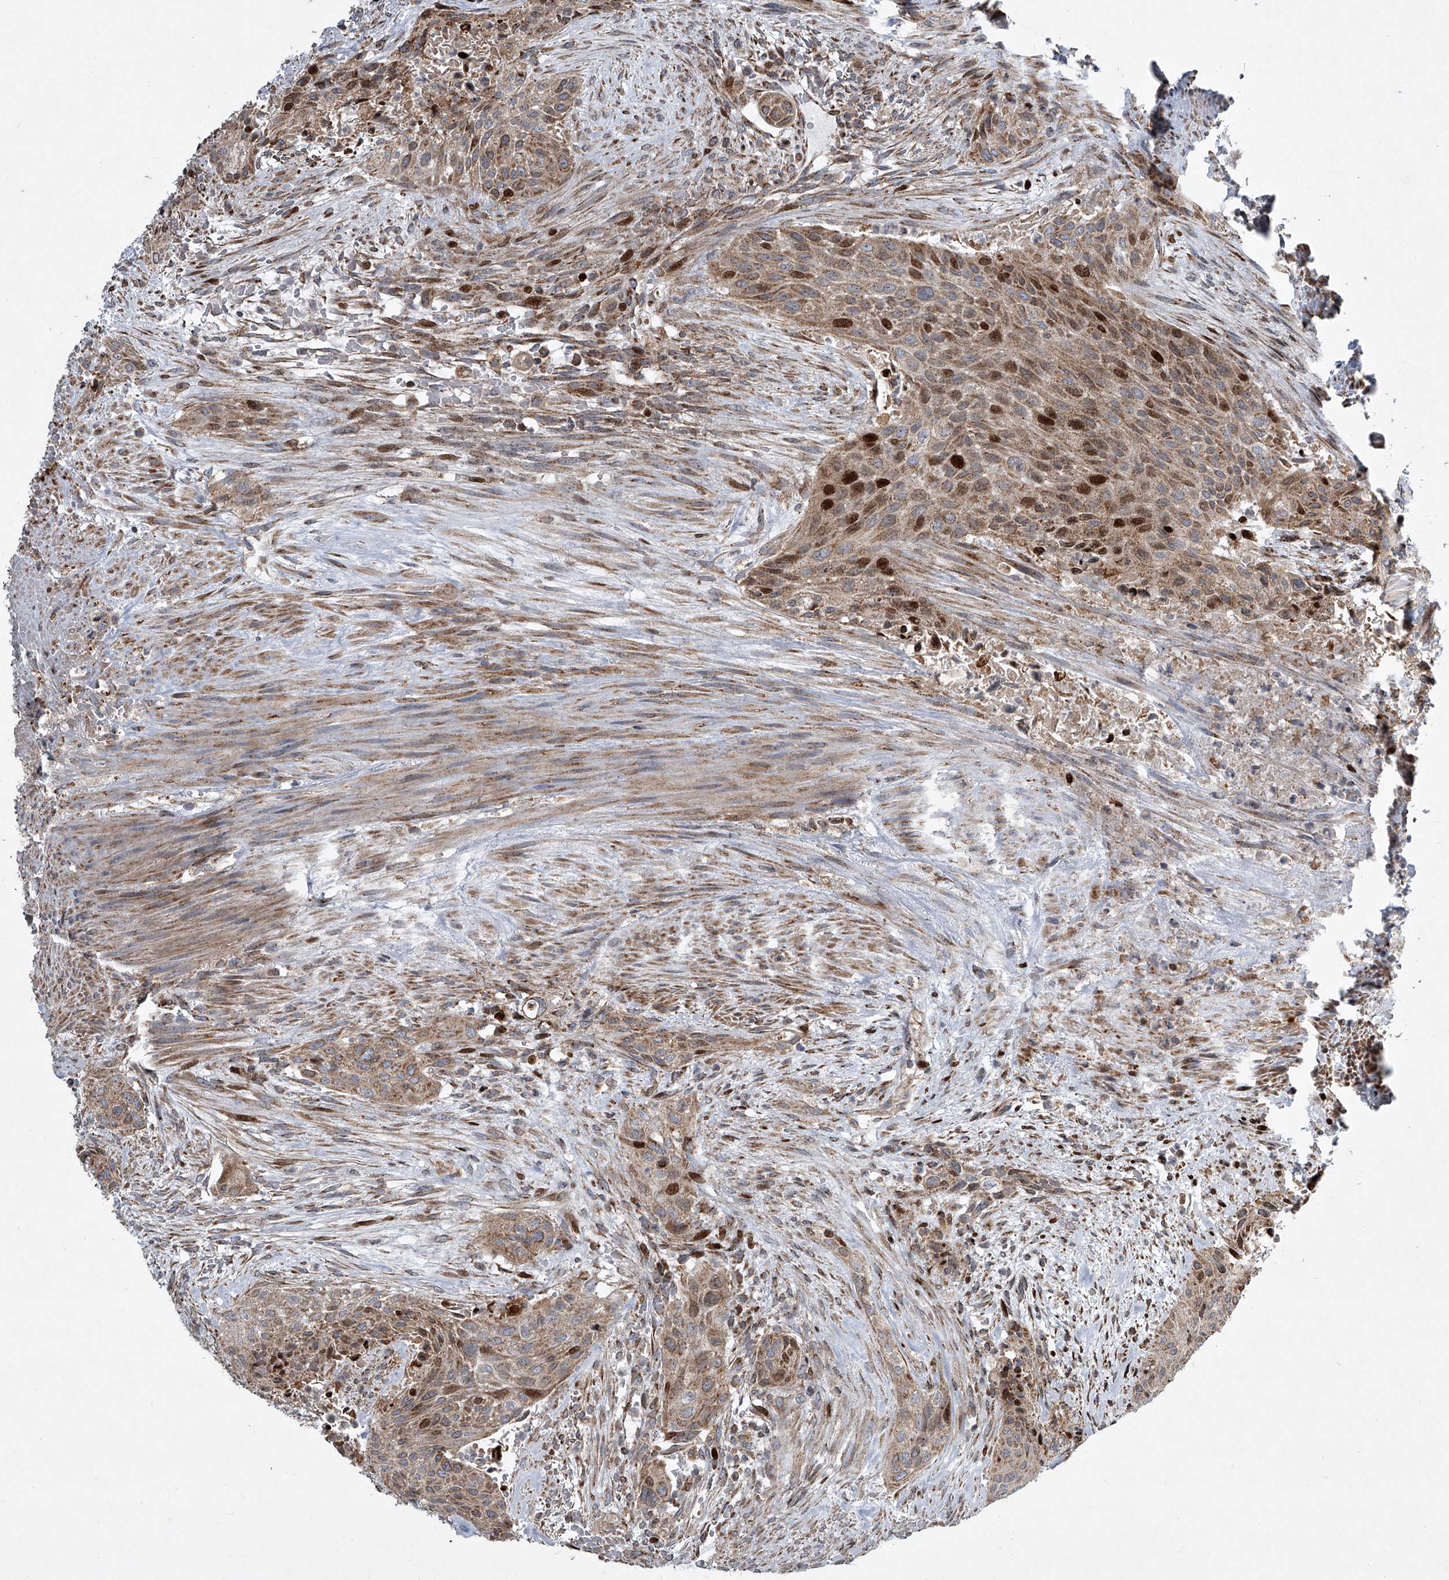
{"staining": {"intensity": "moderate", "quantity": ">75%", "location": "cytoplasmic/membranous,nuclear"}, "tissue": "urothelial cancer", "cell_type": "Tumor cells", "image_type": "cancer", "snomed": [{"axis": "morphology", "description": "Urothelial carcinoma, High grade"}, {"axis": "topography", "description": "Urinary bladder"}], "caption": "Urothelial cancer stained for a protein demonstrates moderate cytoplasmic/membranous and nuclear positivity in tumor cells.", "gene": "STRADA", "patient": {"sex": "male", "age": 35}}